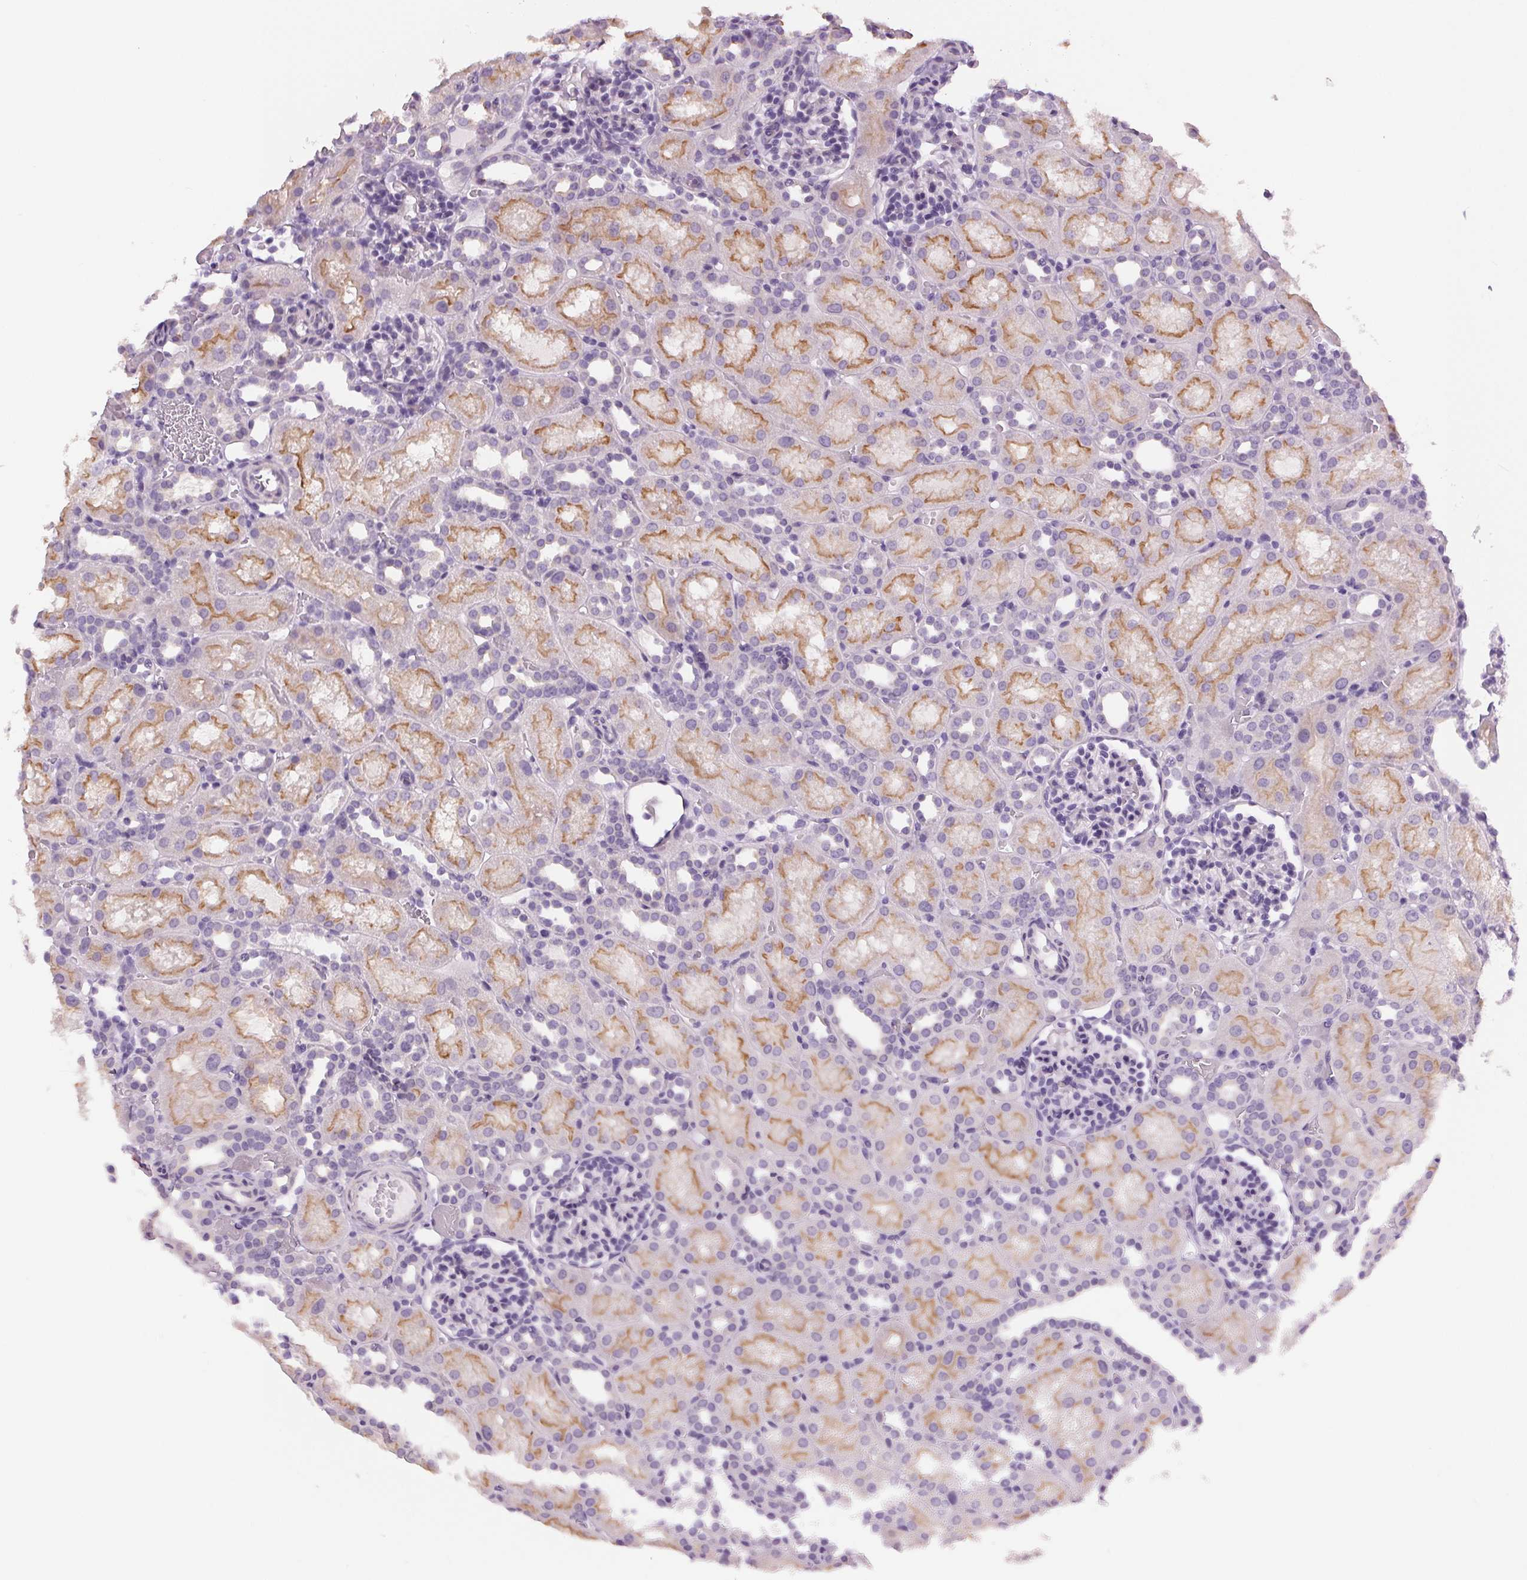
{"staining": {"intensity": "negative", "quantity": "none", "location": "none"}, "tissue": "kidney", "cell_type": "Cells in glomeruli", "image_type": "normal", "snomed": [{"axis": "morphology", "description": "Normal tissue, NOS"}, {"axis": "topography", "description": "Kidney"}], "caption": "Immunohistochemical staining of normal kidney demonstrates no significant expression in cells in glomeruli.", "gene": "MISP", "patient": {"sex": "male", "age": 1}}